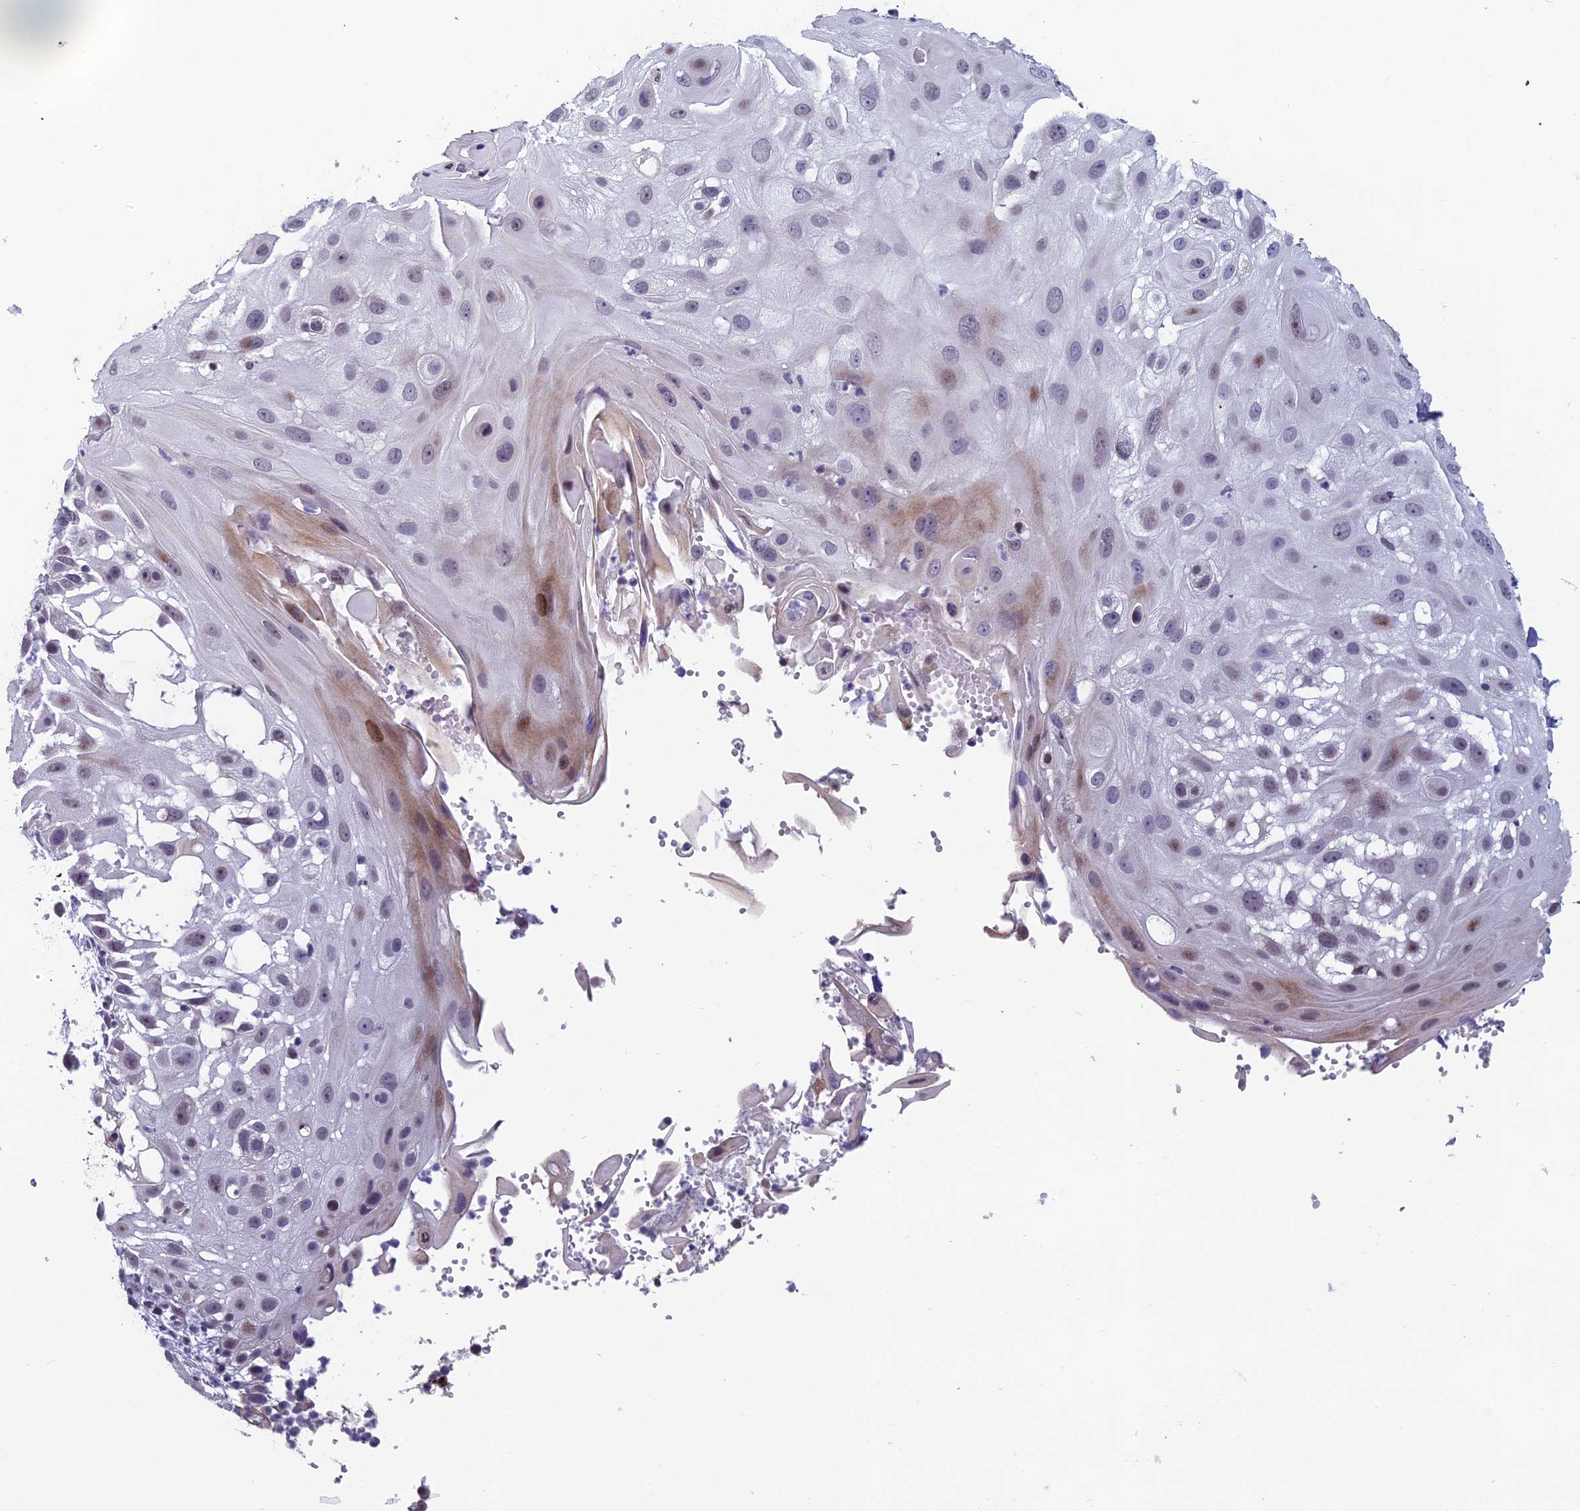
{"staining": {"intensity": "moderate", "quantity": "<25%", "location": "cytoplasmic/membranous,nuclear"}, "tissue": "skin cancer", "cell_type": "Tumor cells", "image_type": "cancer", "snomed": [{"axis": "morphology", "description": "Squamous cell carcinoma, NOS"}, {"axis": "topography", "description": "Skin"}], "caption": "A brown stain shows moderate cytoplasmic/membranous and nuclear staining of a protein in skin cancer tumor cells.", "gene": "RGS17", "patient": {"sex": "female", "age": 44}}